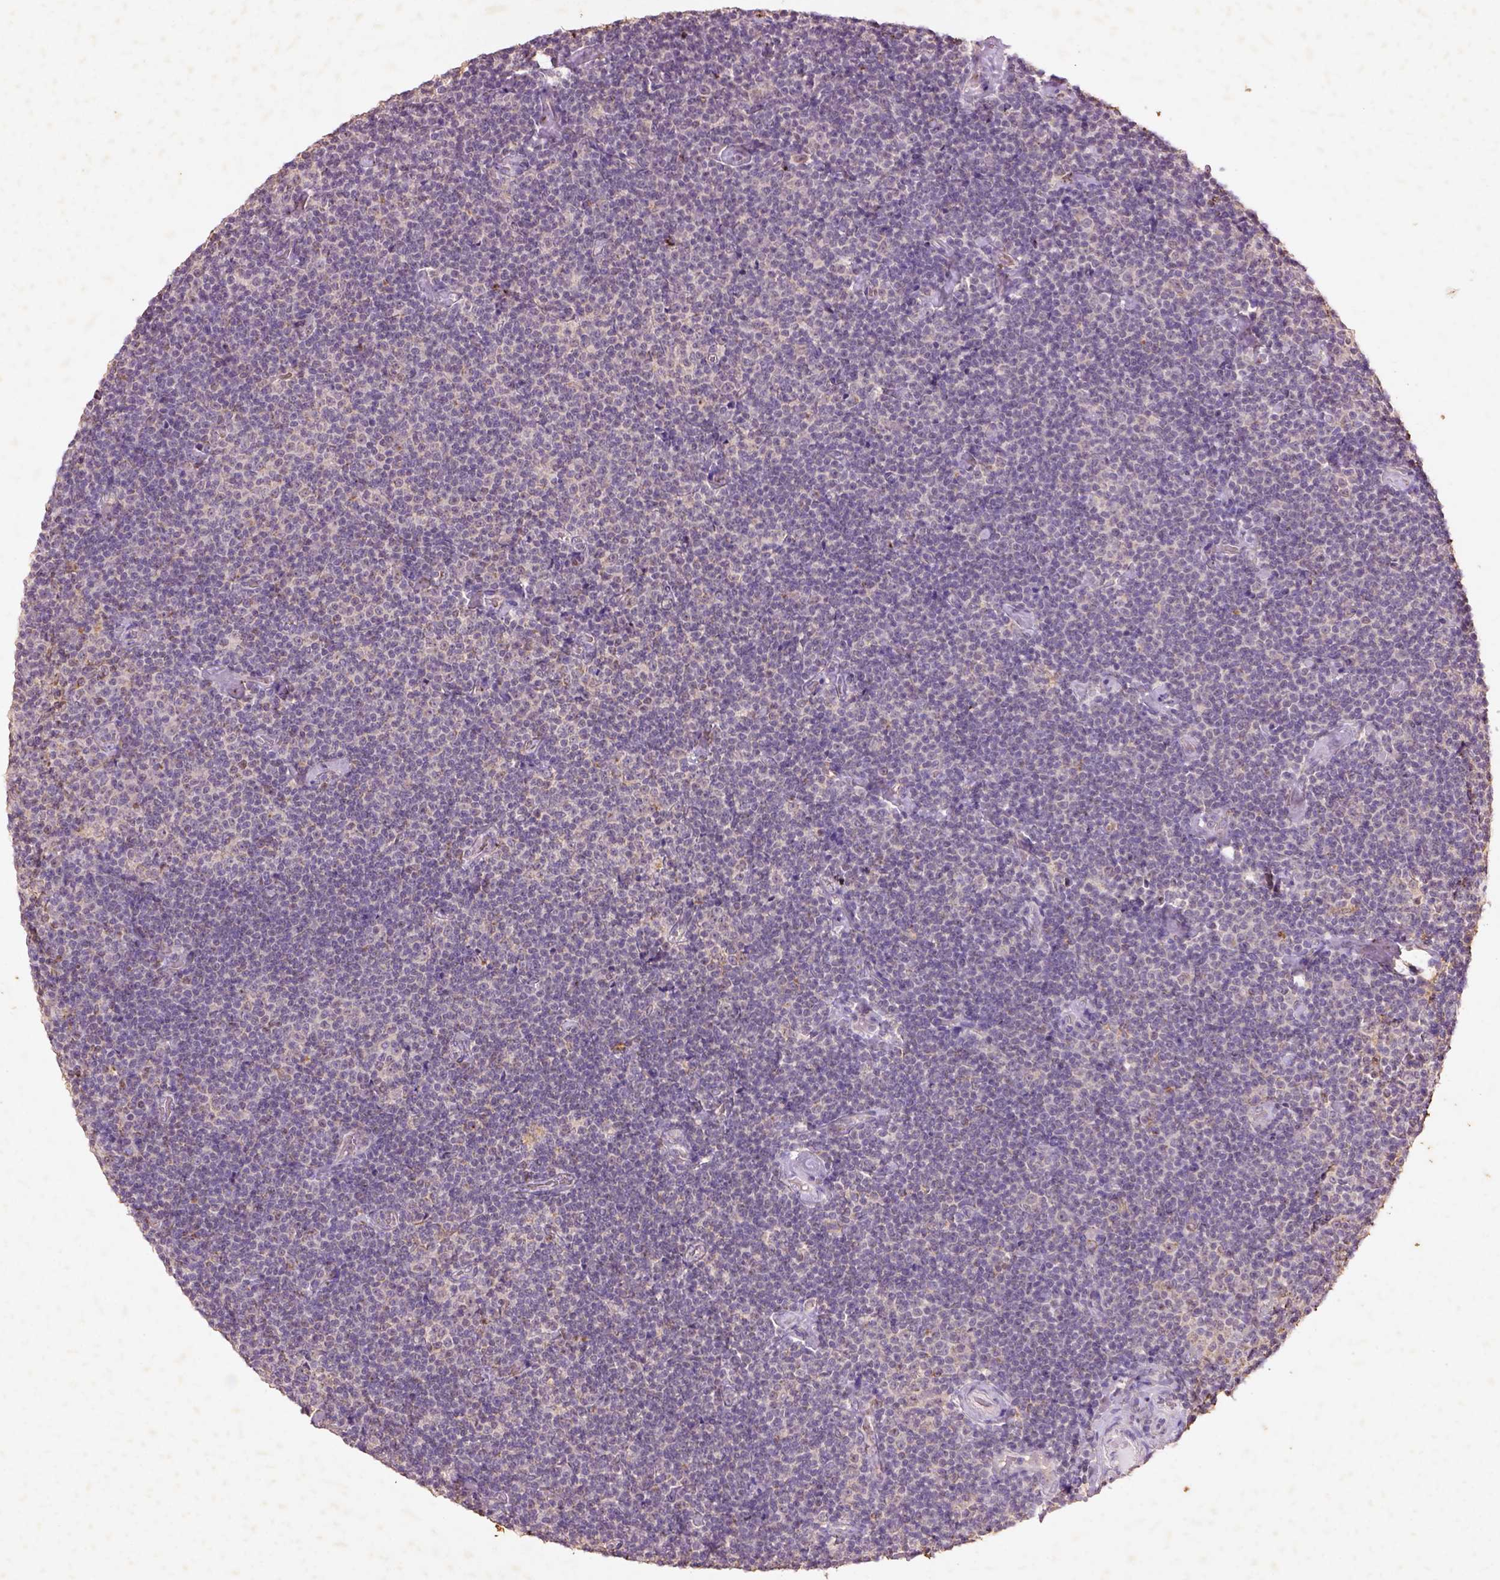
{"staining": {"intensity": "negative", "quantity": "none", "location": "none"}, "tissue": "lymphoma", "cell_type": "Tumor cells", "image_type": "cancer", "snomed": [{"axis": "morphology", "description": "Malignant lymphoma, non-Hodgkin's type, Low grade"}, {"axis": "topography", "description": "Lymph node"}], "caption": "An immunohistochemistry (IHC) image of malignant lymphoma, non-Hodgkin's type (low-grade) is shown. There is no staining in tumor cells of malignant lymphoma, non-Hodgkin's type (low-grade).", "gene": "AP2B1", "patient": {"sex": "male", "age": 81}}